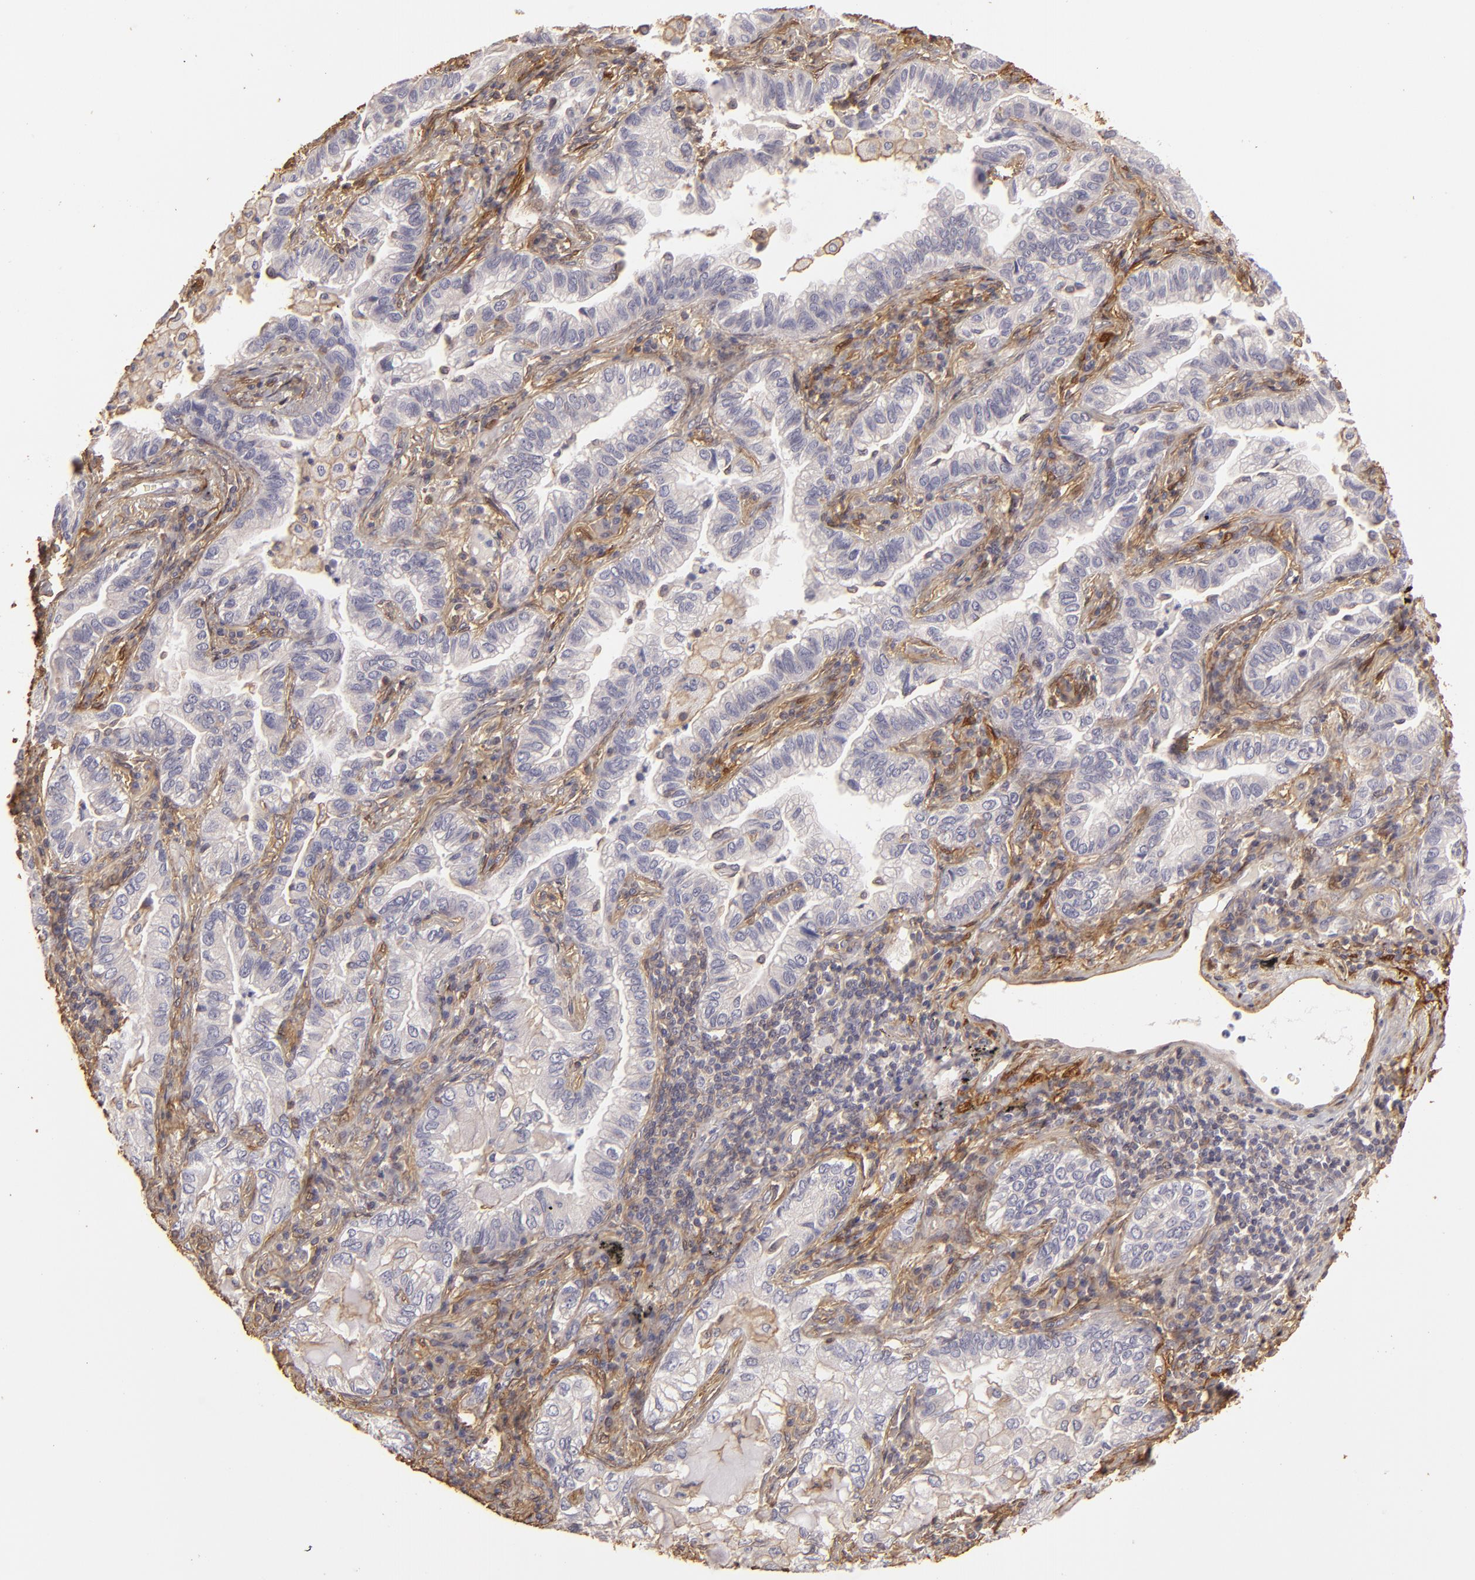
{"staining": {"intensity": "negative", "quantity": "none", "location": "none"}, "tissue": "lung cancer", "cell_type": "Tumor cells", "image_type": "cancer", "snomed": [{"axis": "morphology", "description": "Adenocarcinoma, NOS"}, {"axis": "topography", "description": "Lung"}], "caption": "A photomicrograph of human lung cancer (adenocarcinoma) is negative for staining in tumor cells. The staining was performed using DAB (3,3'-diaminobenzidine) to visualize the protein expression in brown, while the nuclei were stained in blue with hematoxylin (Magnification: 20x).", "gene": "HSPB6", "patient": {"sex": "female", "age": 50}}